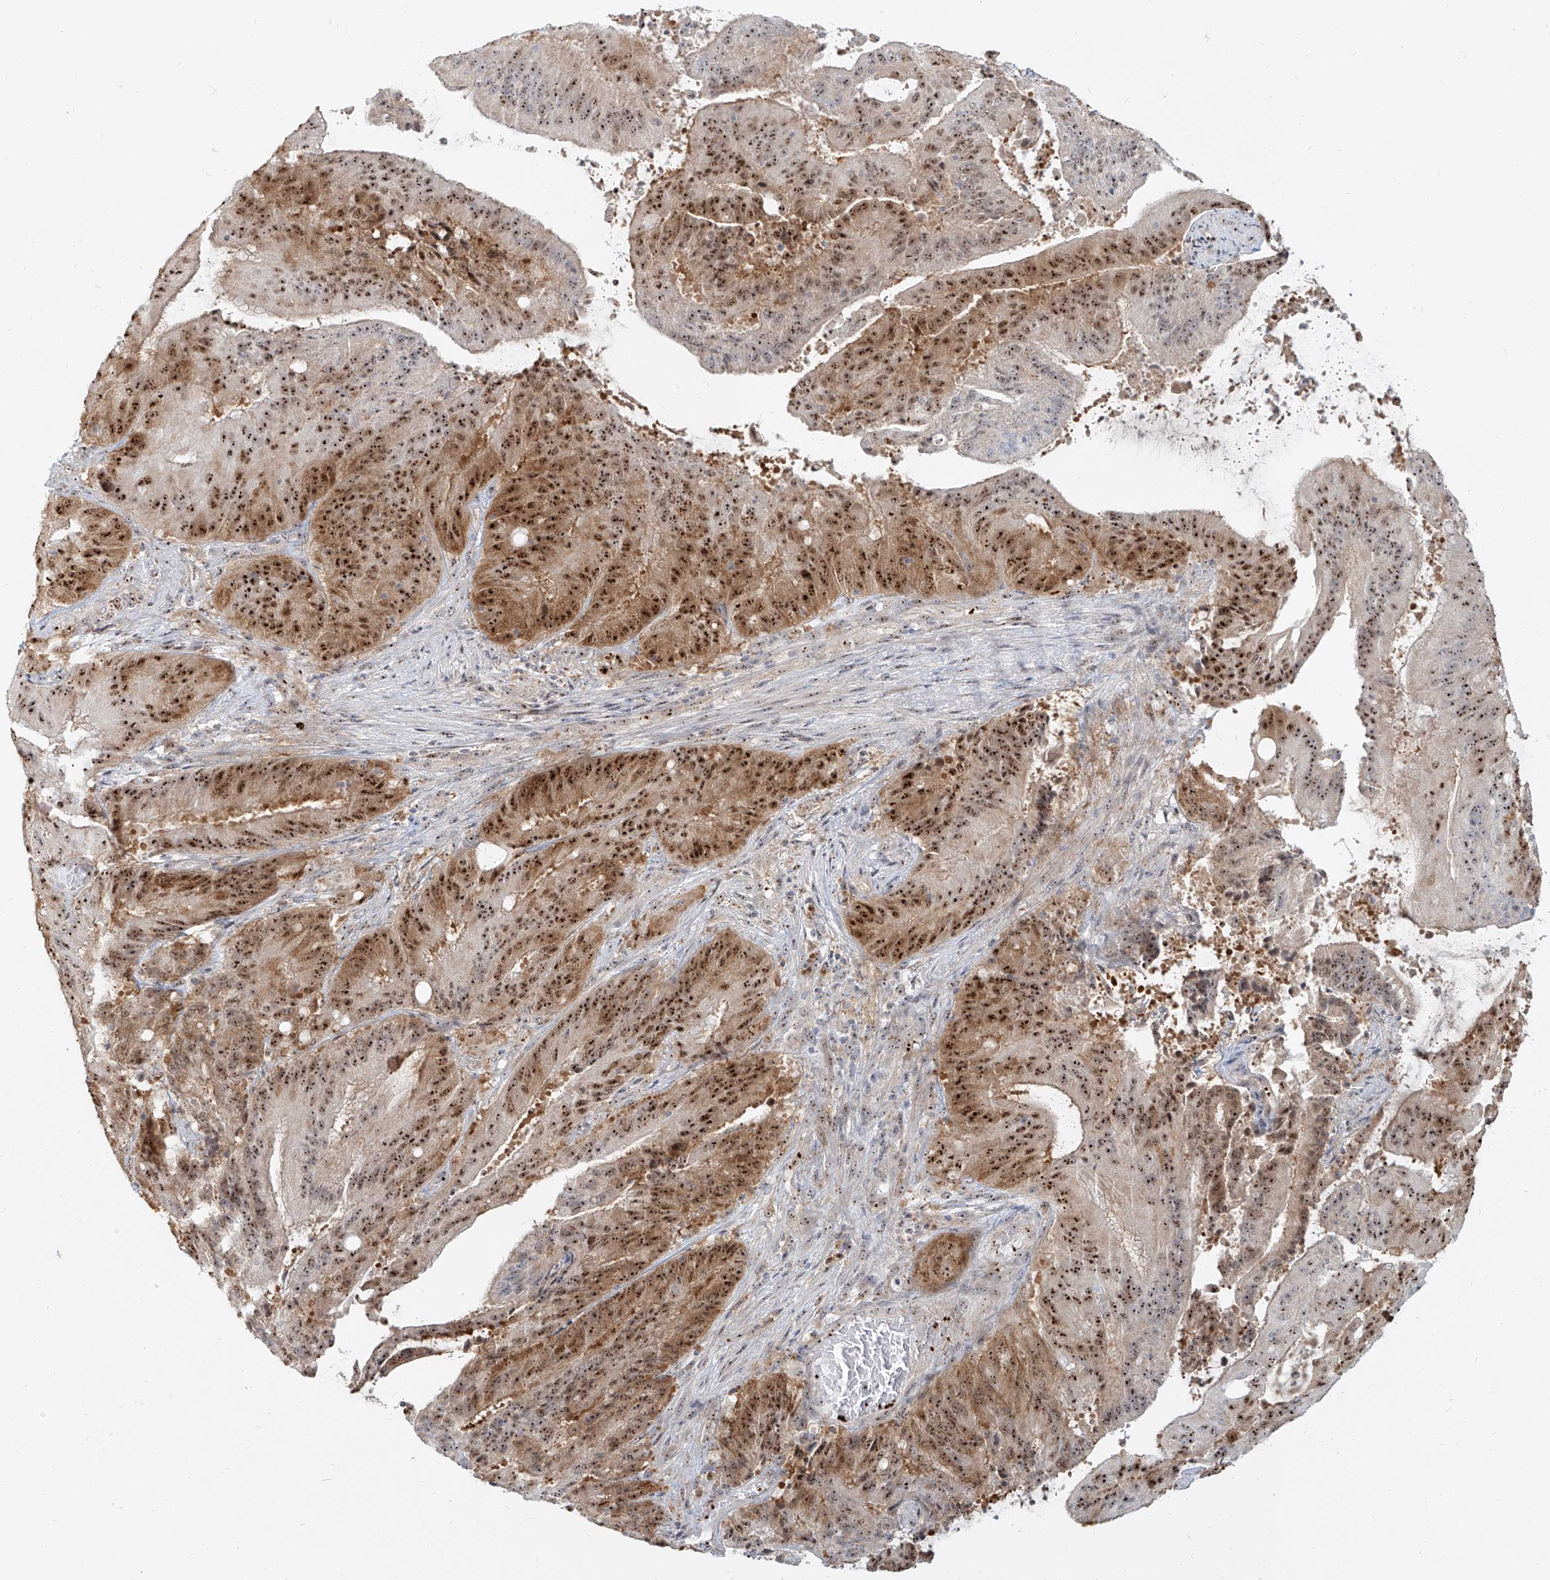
{"staining": {"intensity": "strong", "quantity": ">75%", "location": "cytoplasmic/membranous,nuclear"}, "tissue": "liver cancer", "cell_type": "Tumor cells", "image_type": "cancer", "snomed": [{"axis": "morphology", "description": "Normal tissue, NOS"}, {"axis": "morphology", "description": "Cholangiocarcinoma"}, {"axis": "topography", "description": "Liver"}, {"axis": "topography", "description": "Peripheral nerve tissue"}], "caption": "Cholangiocarcinoma (liver) tissue shows strong cytoplasmic/membranous and nuclear positivity in approximately >75% of tumor cells, visualized by immunohistochemistry.", "gene": "BYSL", "patient": {"sex": "female", "age": 73}}